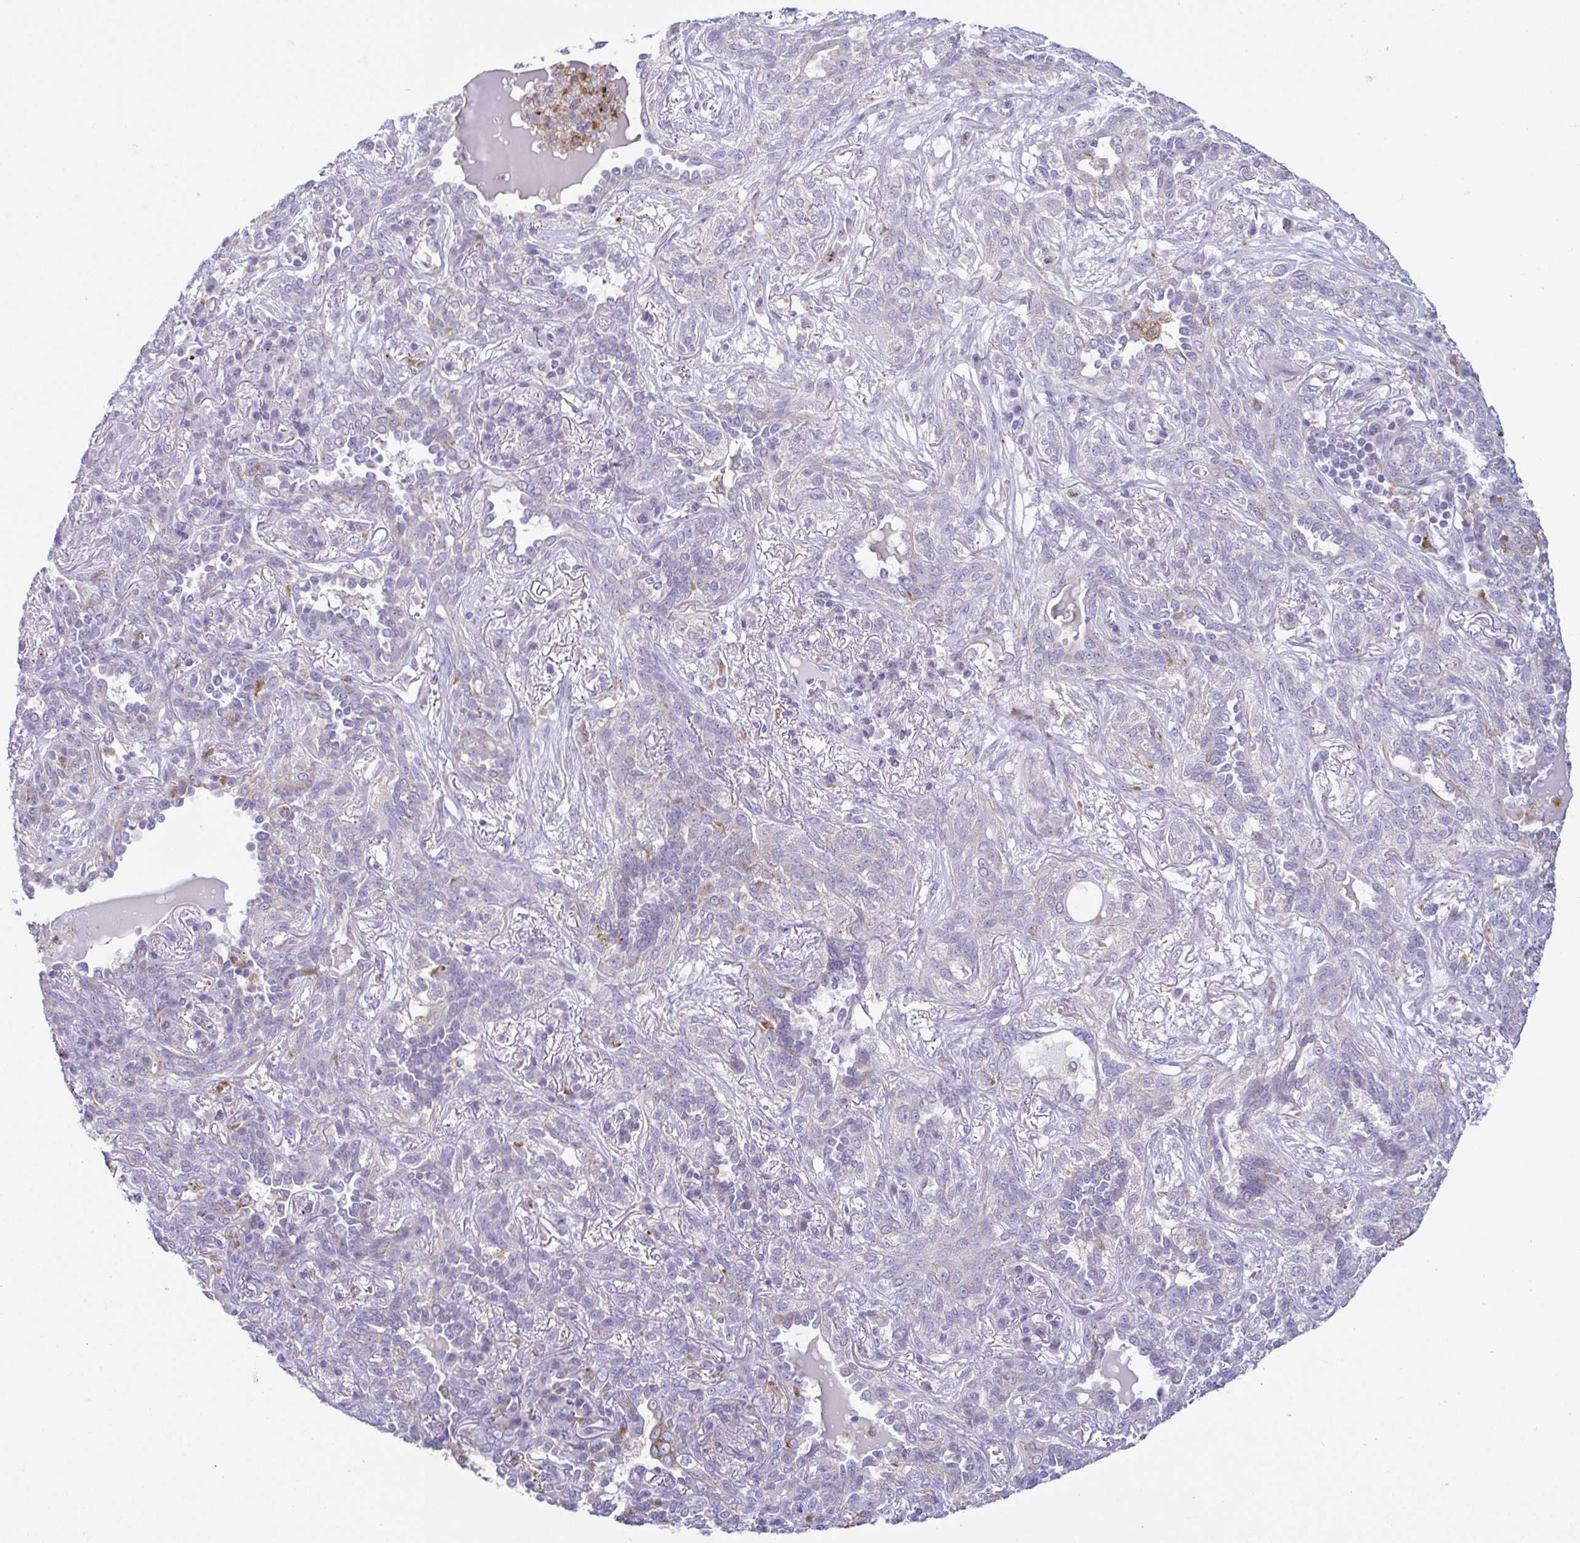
{"staining": {"intensity": "moderate", "quantity": "<25%", "location": "cytoplasmic/membranous"}, "tissue": "lung cancer", "cell_type": "Tumor cells", "image_type": "cancer", "snomed": [{"axis": "morphology", "description": "Squamous cell carcinoma, NOS"}, {"axis": "topography", "description": "Lung"}], "caption": "A high-resolution histopathology image shows immunohistochemistry staining of lung cancer (squamous cell carcinoma), which displays moderate cytoplasmic/membranous expression in approximately <25% of tumor cells.", "gene": "ATP6V1G2", "patient": {"sex": "female", "age": 70}}